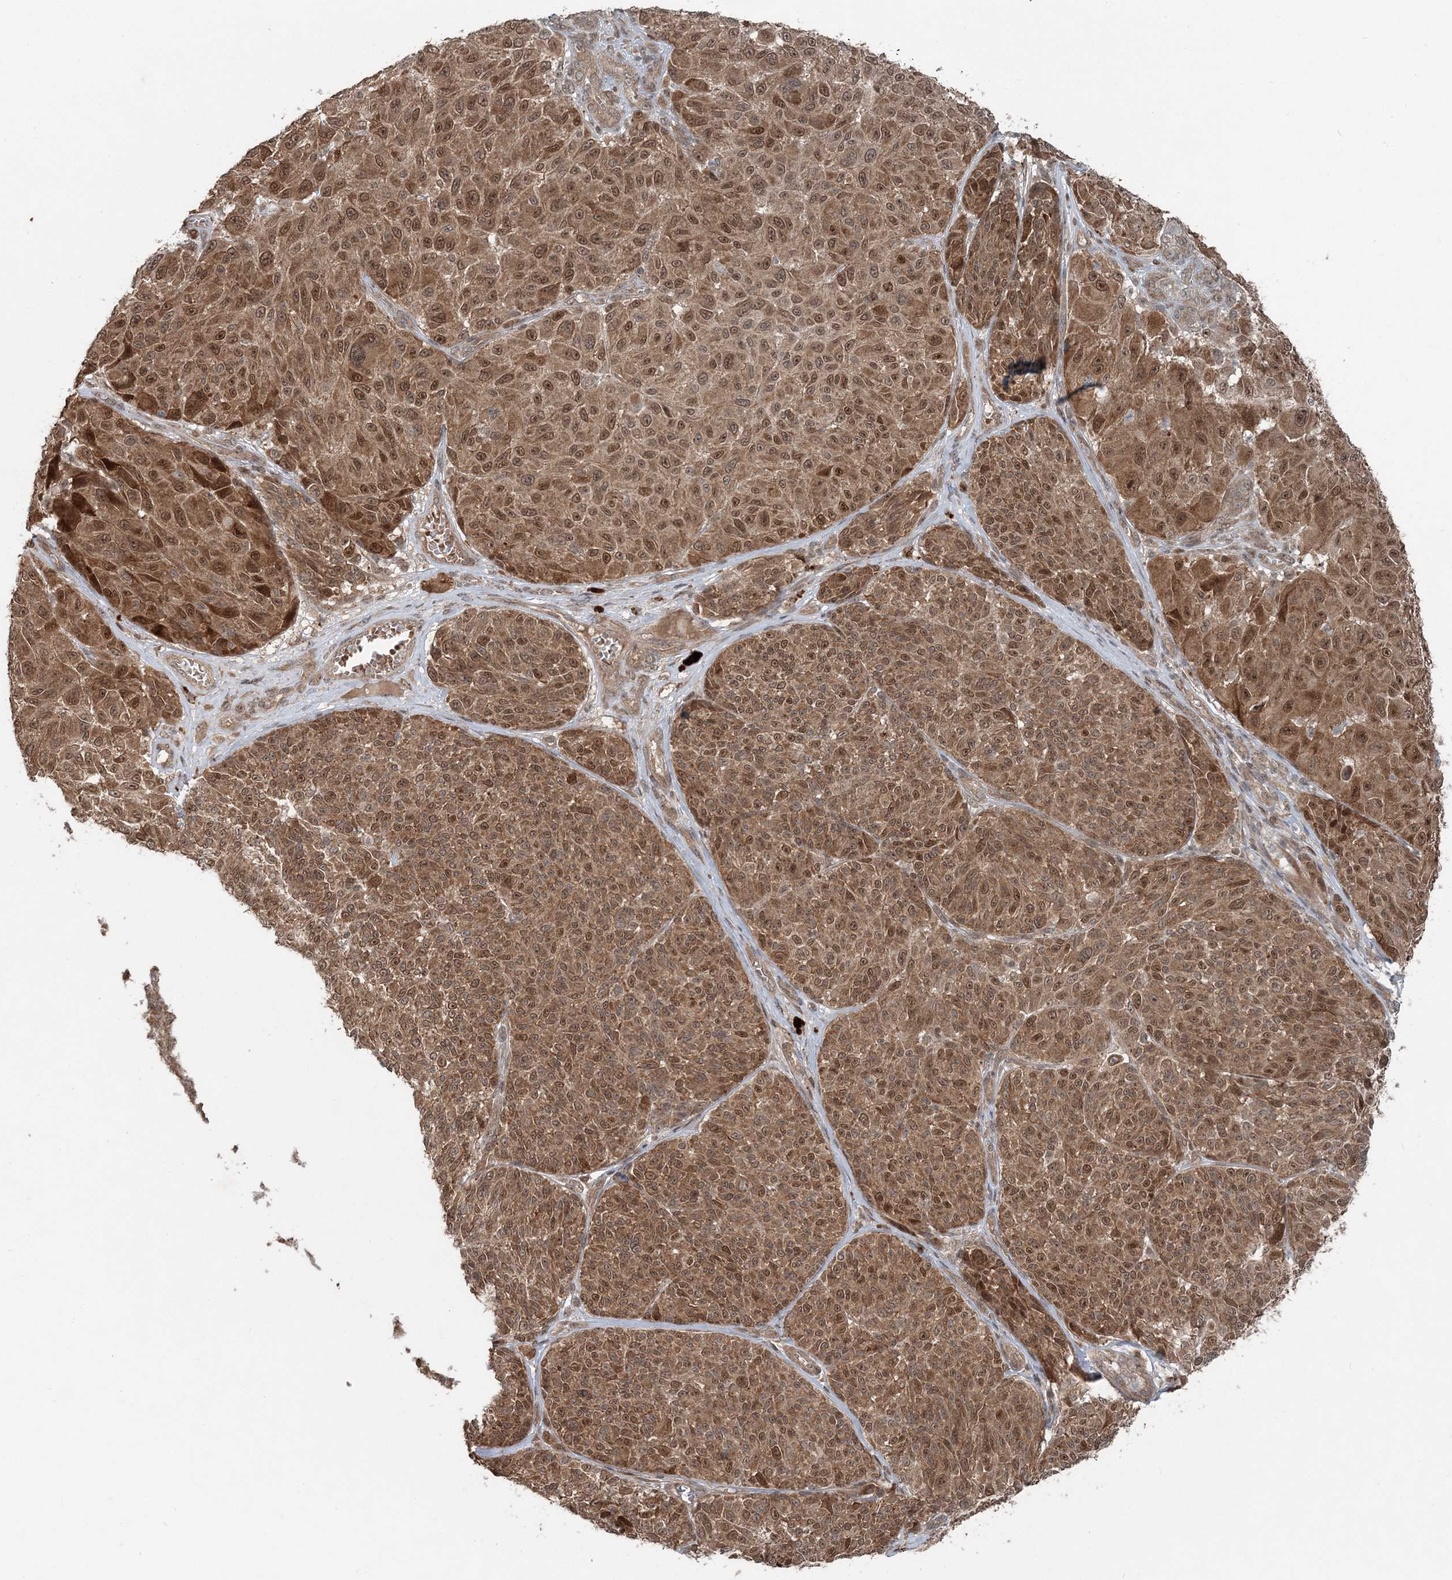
{"staining": {"intensity": "moderate", "quantity": ">75%", "location": "cytoplasmic/membranous,nuclear"}, "tissue": "melanoma", "cell_type": "Tumor cells", "image_type": "cancer", "snomed": [{"axis": "morphology", "description": "Malignant melanoma, NOS"}, {"axis": "topography", "description": "Skin"}], "caption": "Brown immunohistochemical staining in human melanoma demonstrates moderate cytoplasmic/membranous and nuclear expression in about >75% of tumor cells.", "gene": "FBXL17", "patient": {"sex": "male", "age": 83}}